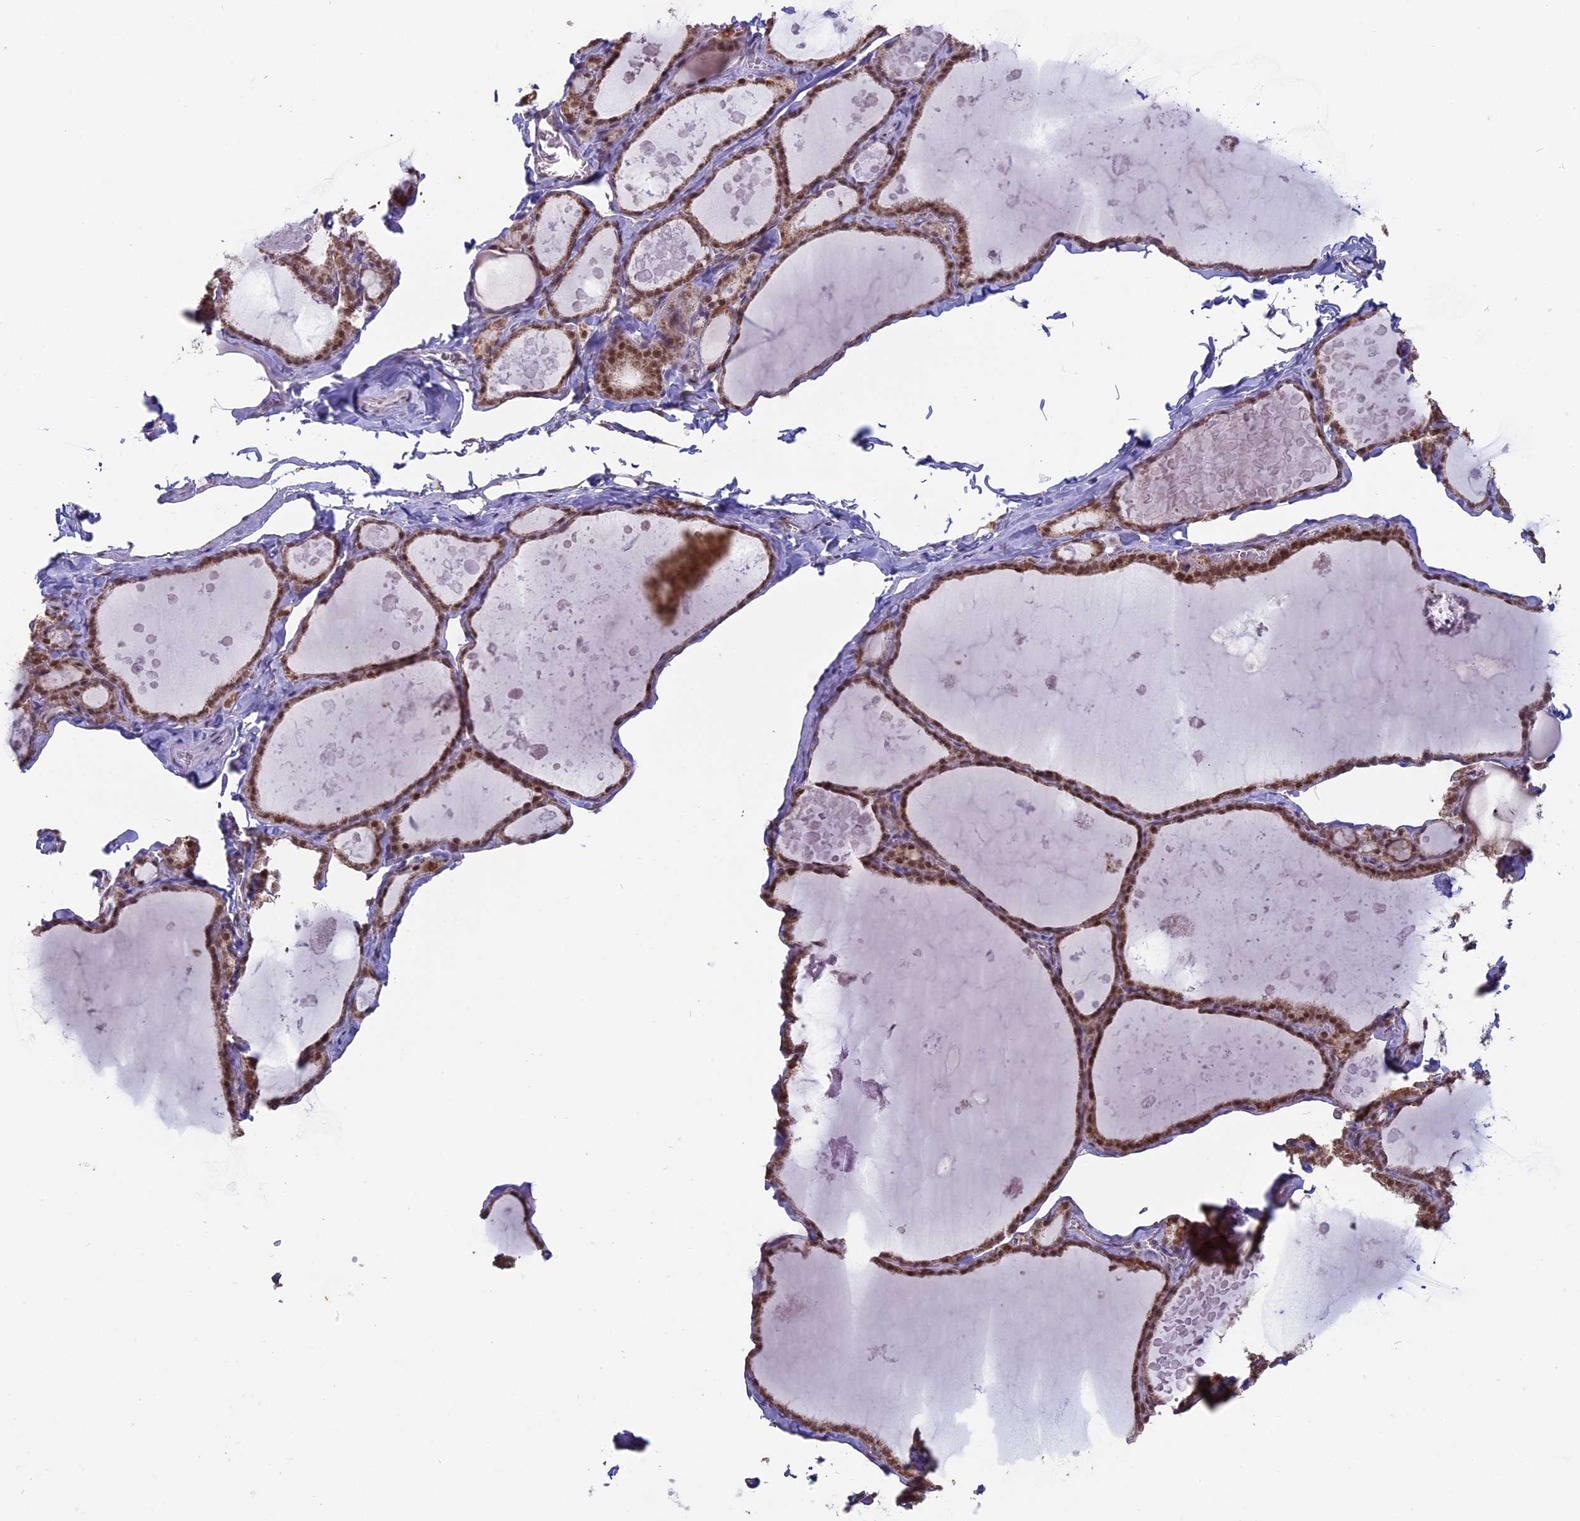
{"staining": {"intensity": "moderate", "quantity": ">75%", "location": "cytoplasmic/membranous,nuclear"}, "tissue": "thyroid gland", "cell_type": "Glandular cells", "image_type": "normal", "snomed": [{"axis": "morphology", "description": "Normal tissue, NOS"}, {"axis": "topography", "description": "Thyroid gland"}], "caption": "IHC (DAB (3,3'-diaminobenzidine)) staining of unremarkable thyroid gland shows moderate cytoplasmic/membranous,nuclear protein expression in about >75% of glandular cells.", "gene": "ARHGAP40", "patient": {"sex": "male", "age": 56}}